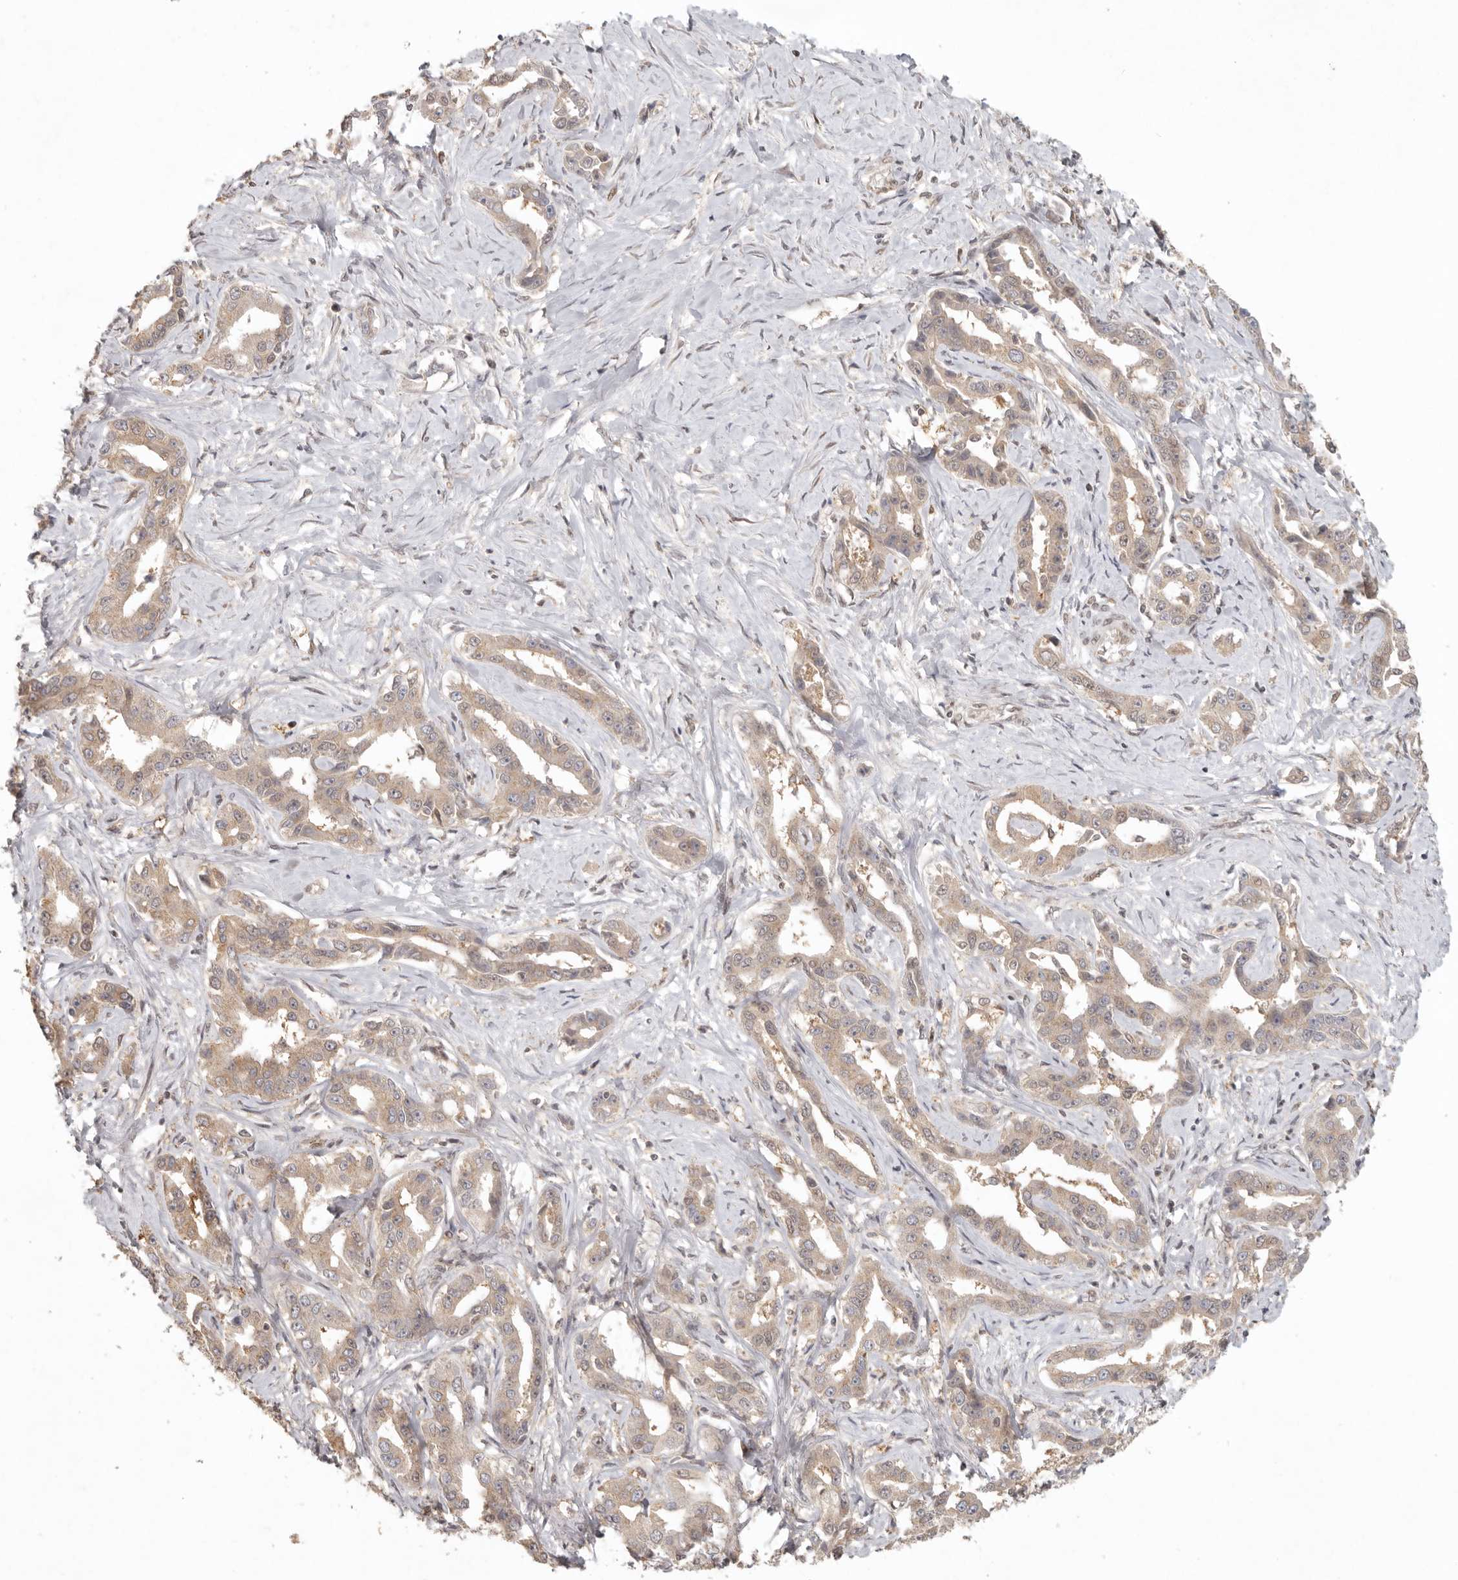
{"staining": {"intensity": "weak", "quantity": ">75%", "location": "cytoplasmic/membranous"}, "tissue": "liver cancer", "cell_type": "Tumor cells", "image_type": "cancer", "snomed": [{"axis": "morphology", "description": "Cholangiocarcinoma"}, {"axis": "topography", "description": "Liver"}], "caption": "This photomicrograph demonstrates cholangiocarcinoma (liver) stained with immunohistochemistry (IHC) to label a protein in brown. The cytoplasmic/membranous of tumor cells show weak positivity for the protein. Nuclei are counter-stained blue.", "gene": "LRRC75A", "patient": {"sex": "male", "age": 59}}